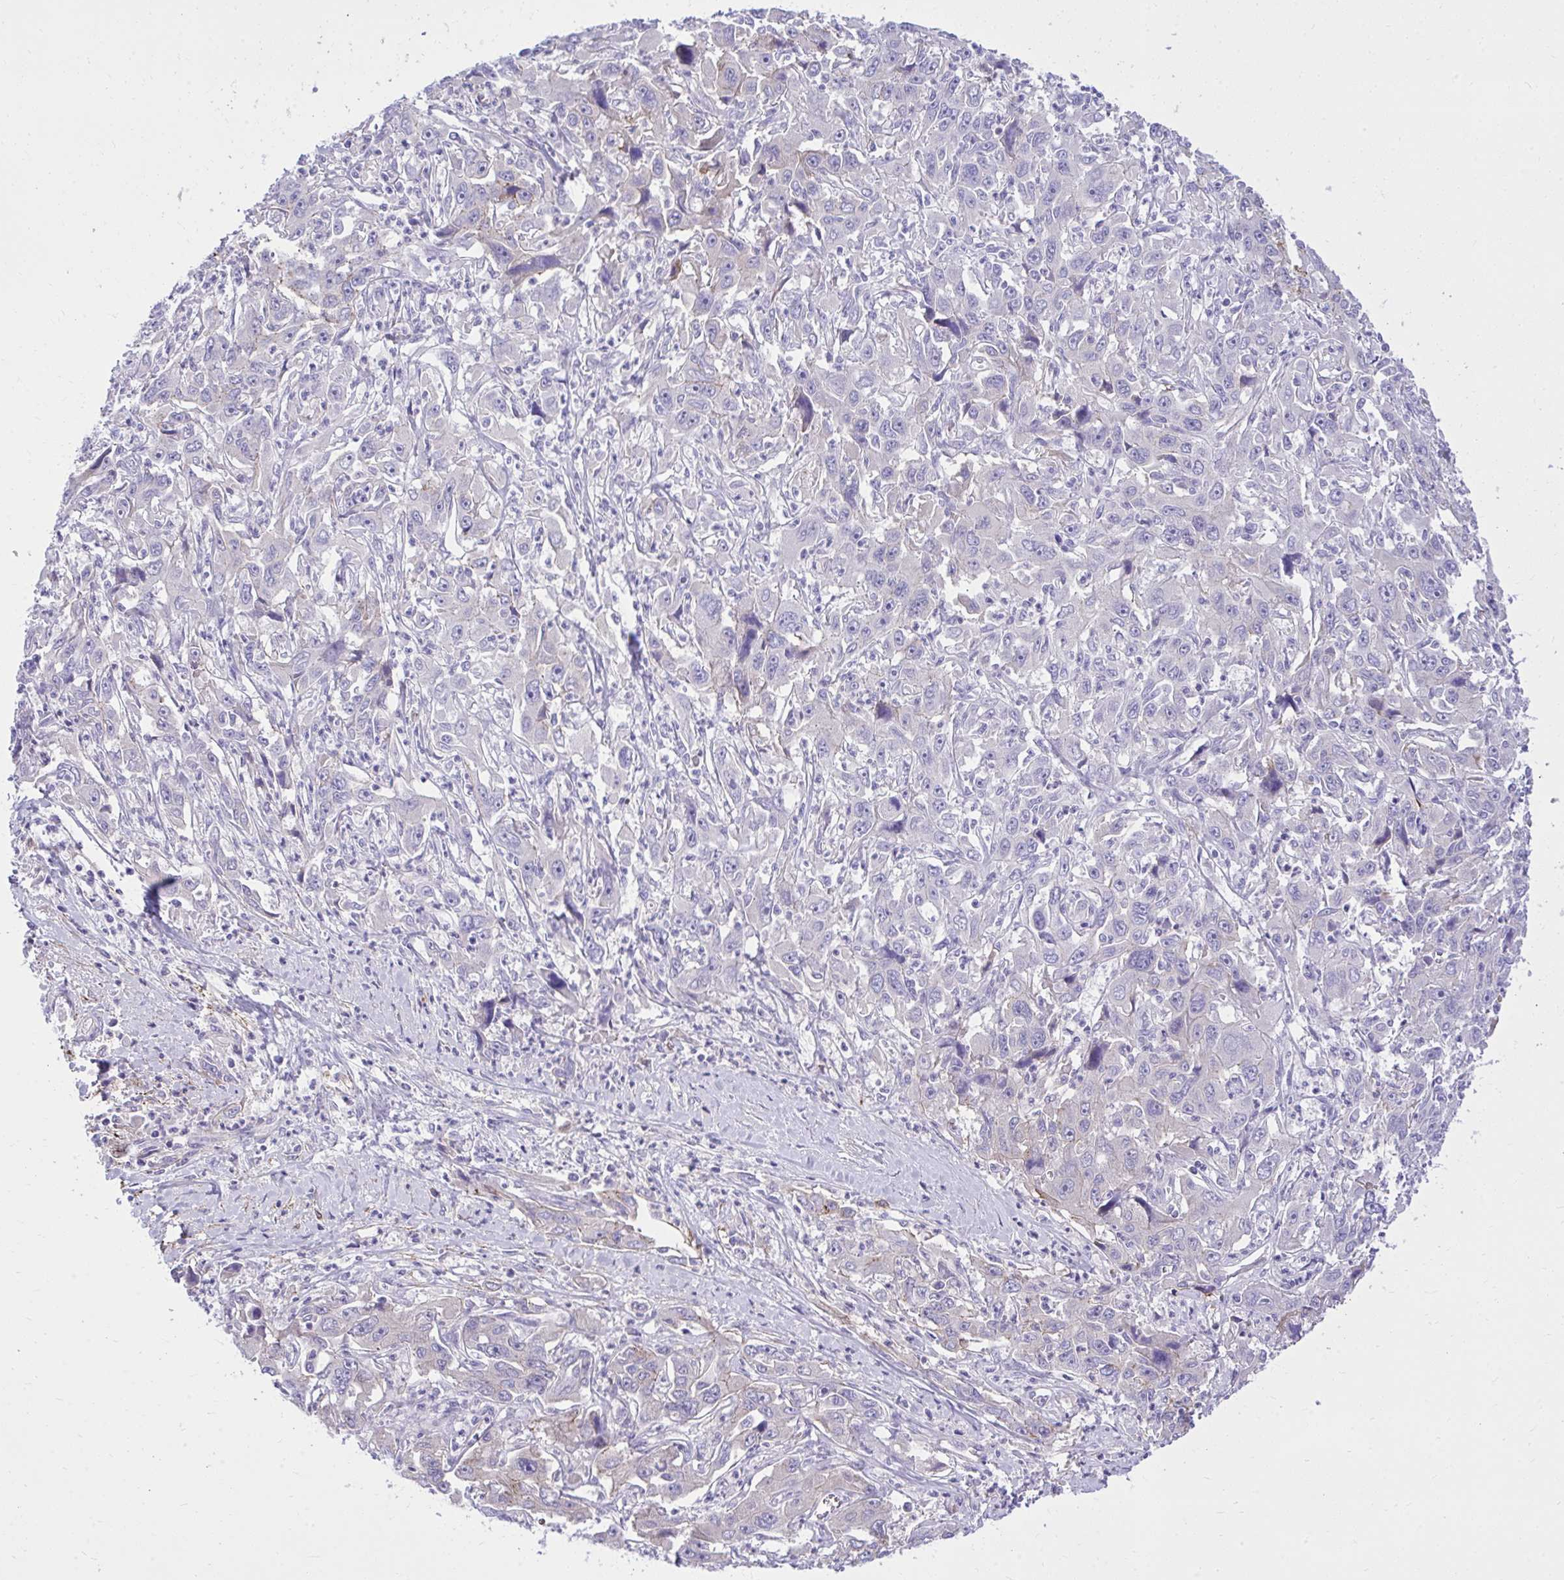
{"staining": {"intensity": "negative", "quantity": "none", "location": "none"}, "tissue": "liver cancer", "cell_type": "Tumor cells", "image_type": "cancer", "snomed": [{"axis": "morphology", "description": "Carcinoma, Hepatocellular, NOS"}, {"axis": "topography", "description": "Liver"}], "caption": "Human liver cancer (hepatocellular carcinoma) stained for a protein using immunohistochemistry reveals no positivity in tumor cells.", "gene": "HRG", "patient": {"sex": "male", "age": 63}}